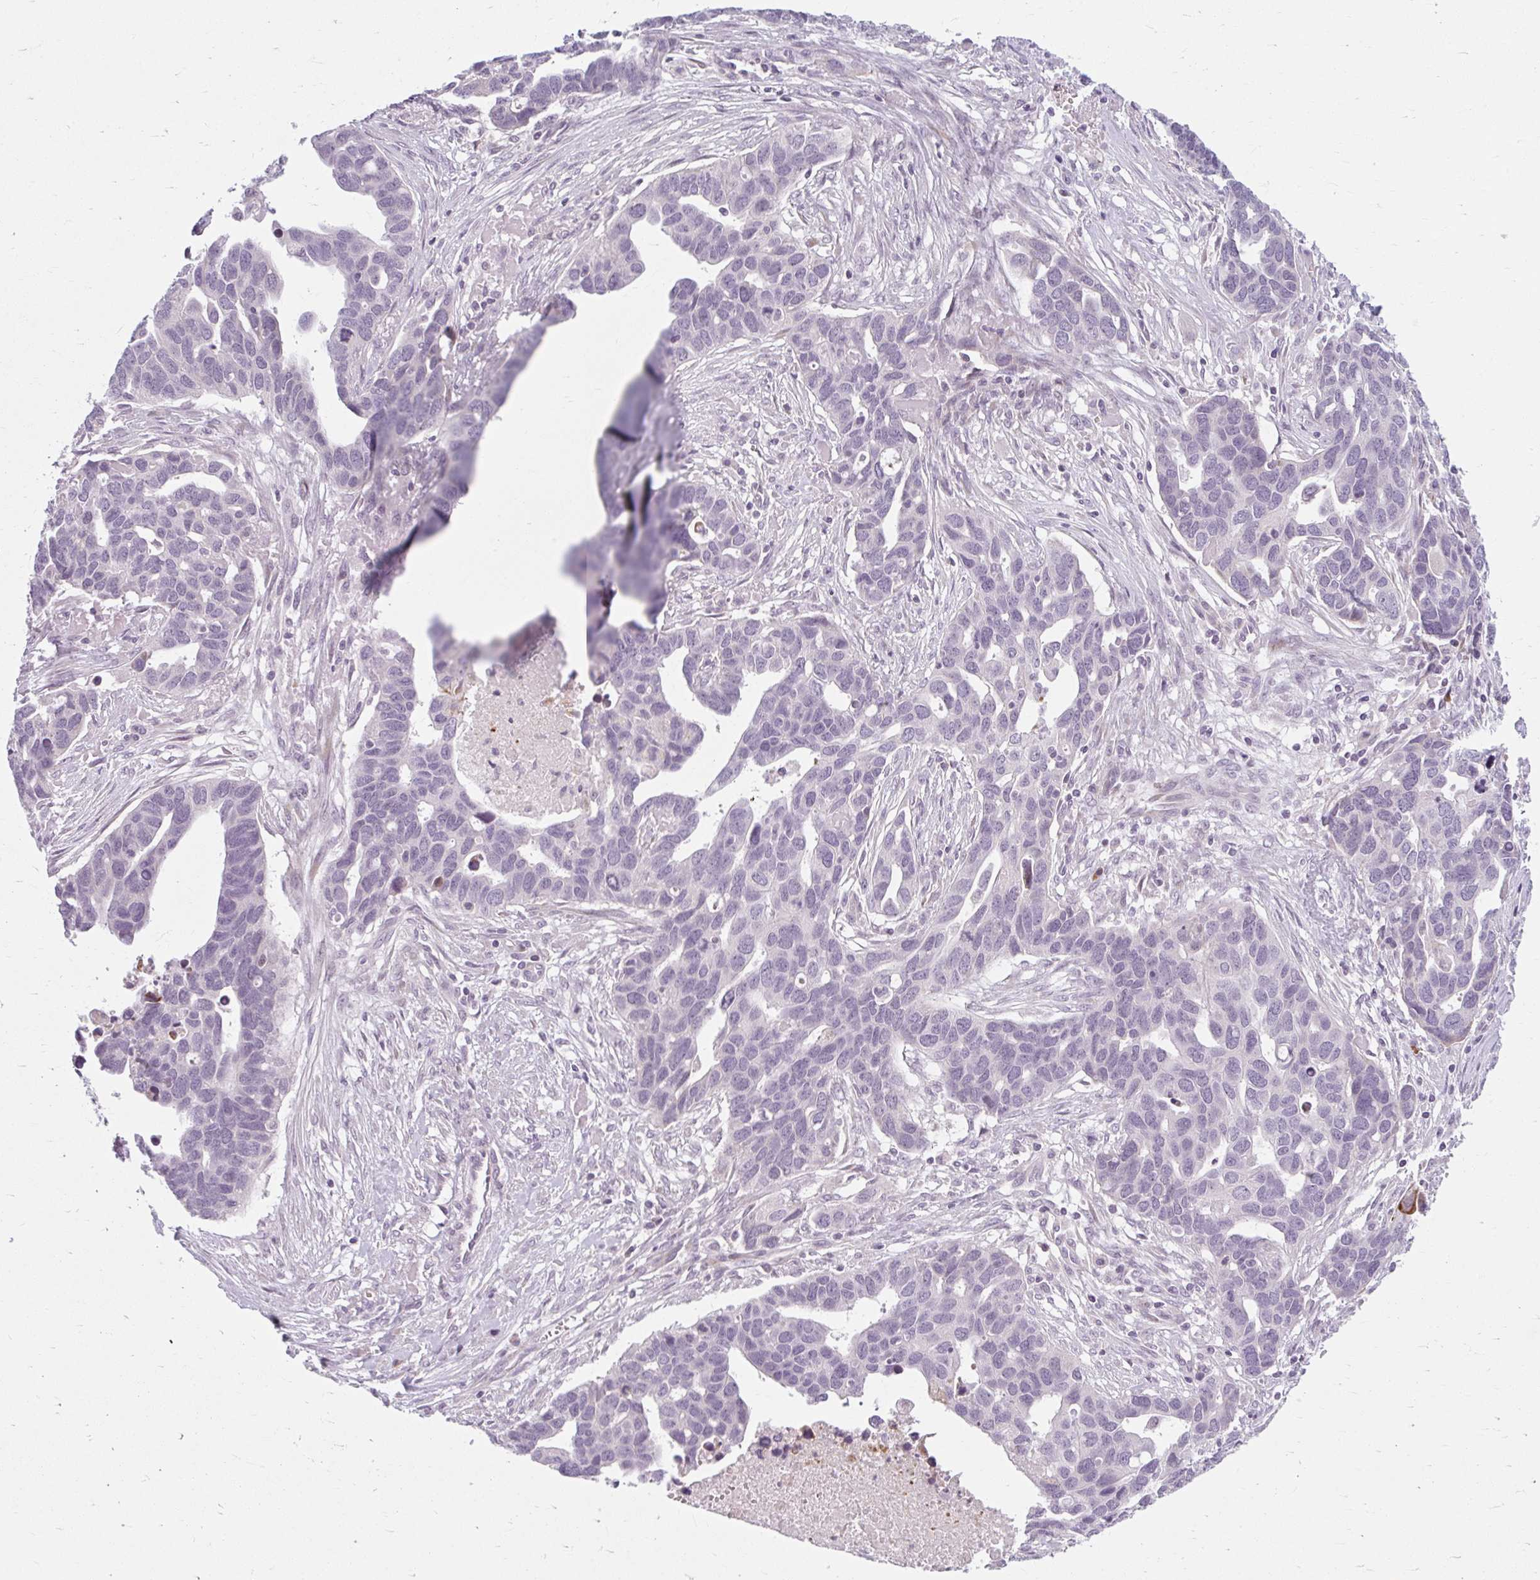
{"staining": {"intensity": "negative", "quantity": "none", "location": "none"}, "tissue": "ovarian cancer", "cell_type": "Tumor cells", "image_type": "cancer", "snomed": [{"axis": "morphology", "description": "Cystadenocarcinoma, serous, NOS"}, {"axis": "topography", "description": "Ovary"}], "caption": "Immunohistochemistry image of ovarian serous cystadenocarcinoma stained for a protein (brown), which displays no positivity in tumor cells.", "gene": "ZFYVE26", "patient": {"sex": "female", "age": 54}}